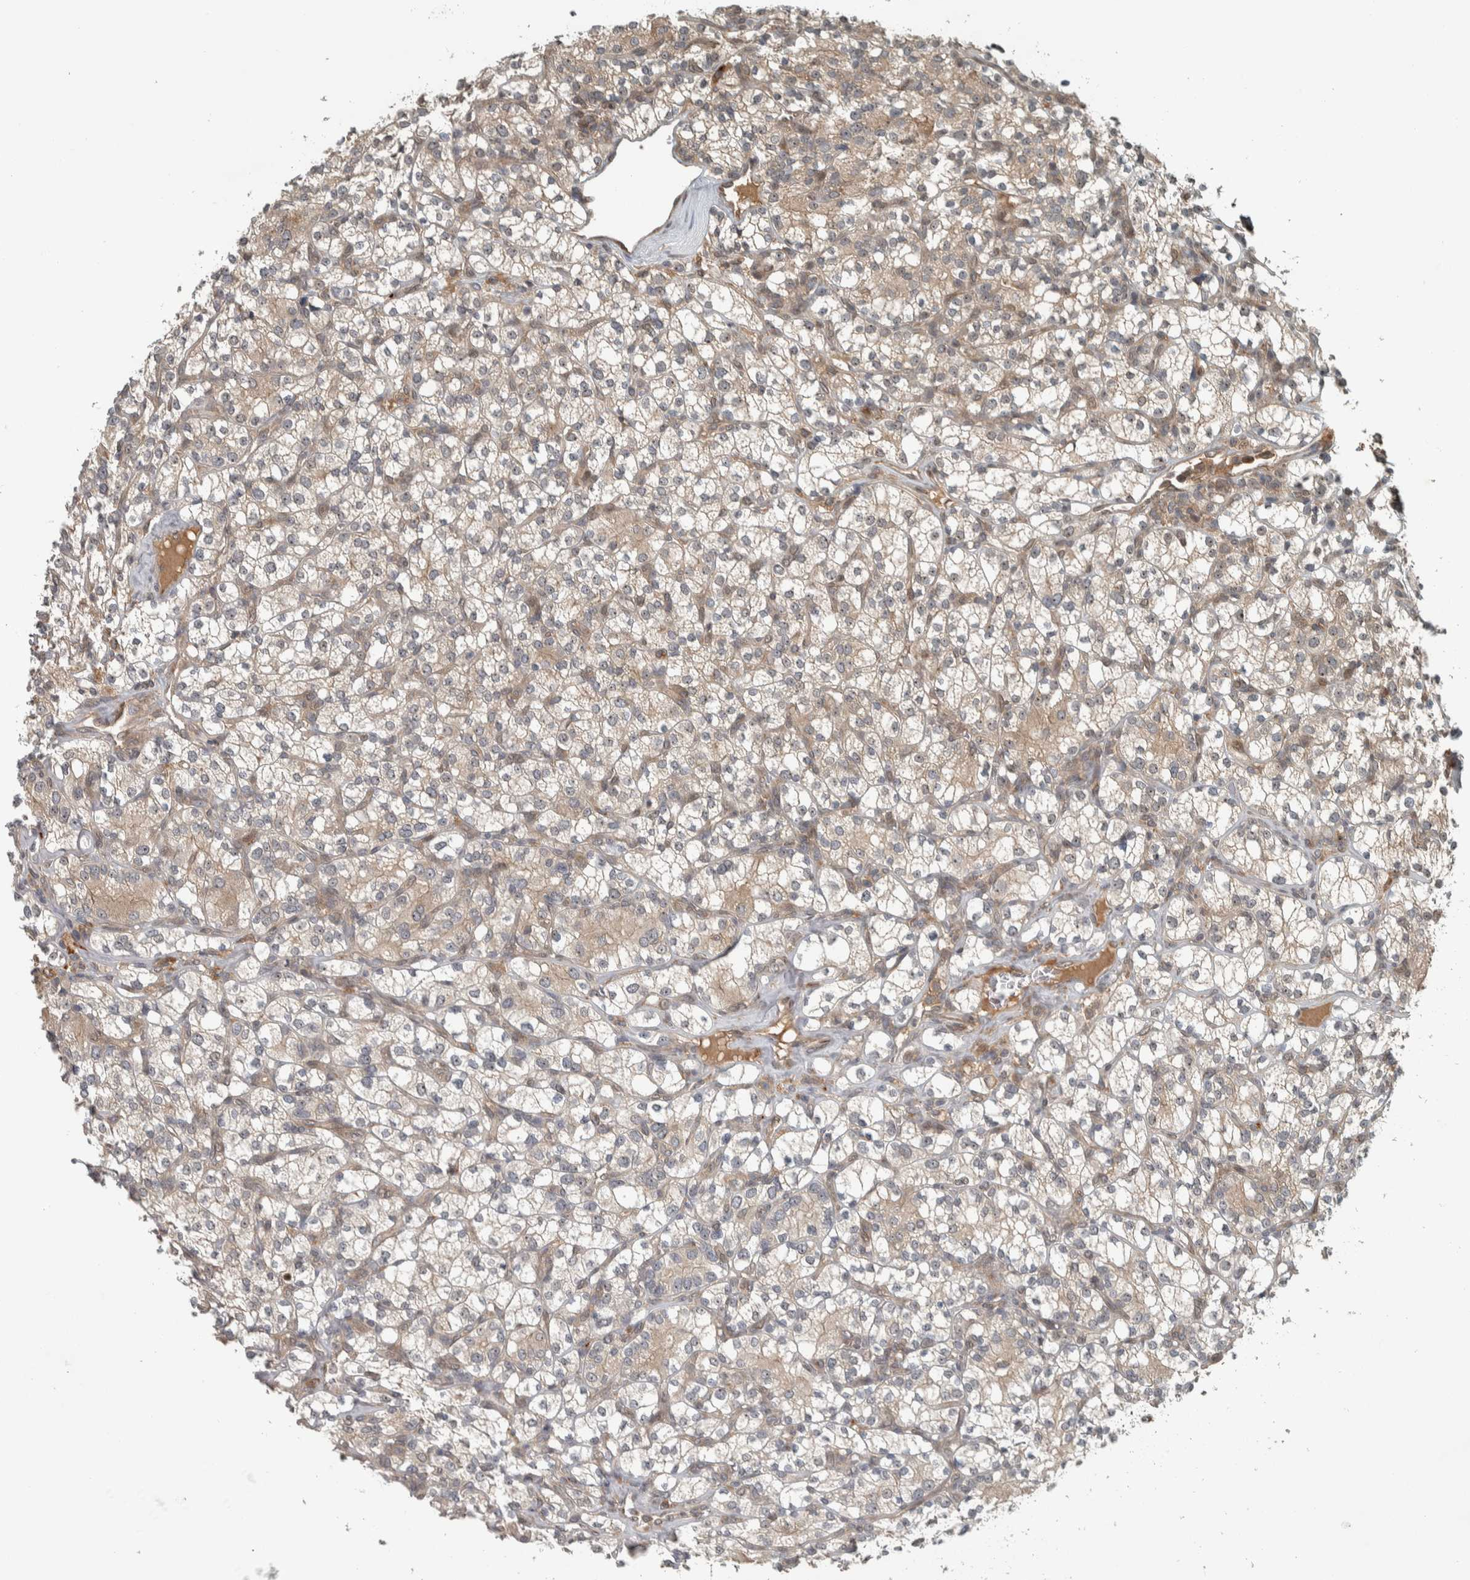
{"staining": {"intensity": "weak", "quantity": ">75%", "location": "cytoplasmic/membranous,nuclear"}, "tissue": "renal cancer", "cell_type": "Tumor cells", "image_type": "cancer", "snomed": [{"axis": "morphology", "description": "Adenocarcinoma, NOS"}, {"axis": "topography", "description": "Kidney"}], "caption": "Protein expression analysis of human adenocarcinoma (renal) reveals weak cytoplasmic/membranous and nuclear expression in approximately >75% of tumor cells. The staining was performed using DAB (3,3'-diaminobenzidine), with brown indicating positive protein expression. Nuclei are stained blue with hematoxylin.", "gene": "XPO5", "patient": {"sex": "male", "age": 77}}